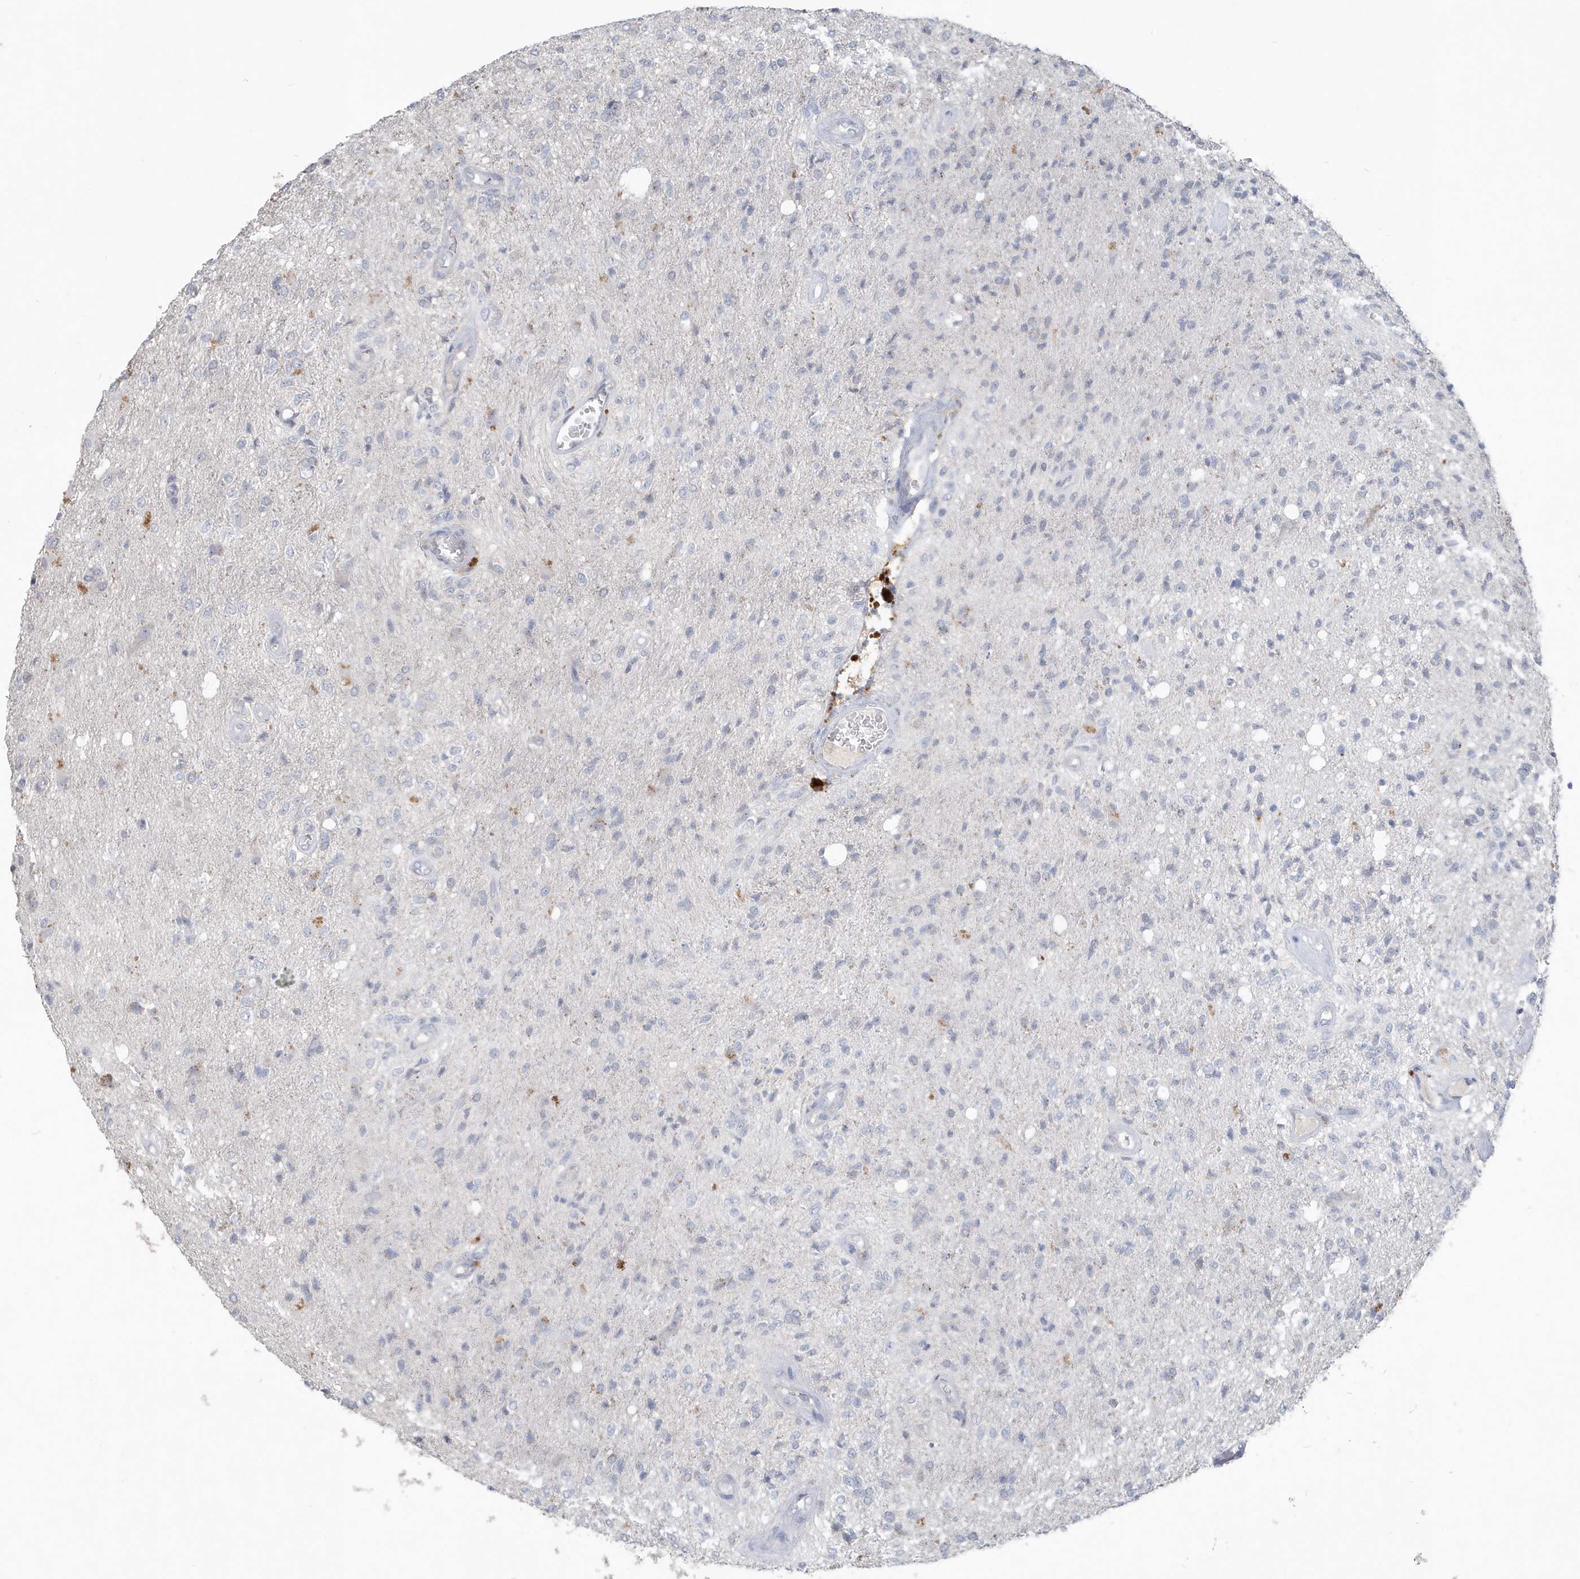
{"staining": {"intensity": "negative", "quantity": "none", "location": "none"}, "tissue": "glioma", "cell_type": "Tumor cells", "image_type": "cancer", "snomed": [{"axis": "morphology", "description": "Normal tissue, NOS"}, {"axis": "morphology", "description": "Glioma, malignant, High grade"}, {"axis": "topography", "description": "Cerebral cortex"}], "caption": "An immunohistochemistry micrograph of glioma is shown. There is no staining in tumor cells of glioma.", "gene": "C1RL", "patient": {"sex": "male", "age": 77}}